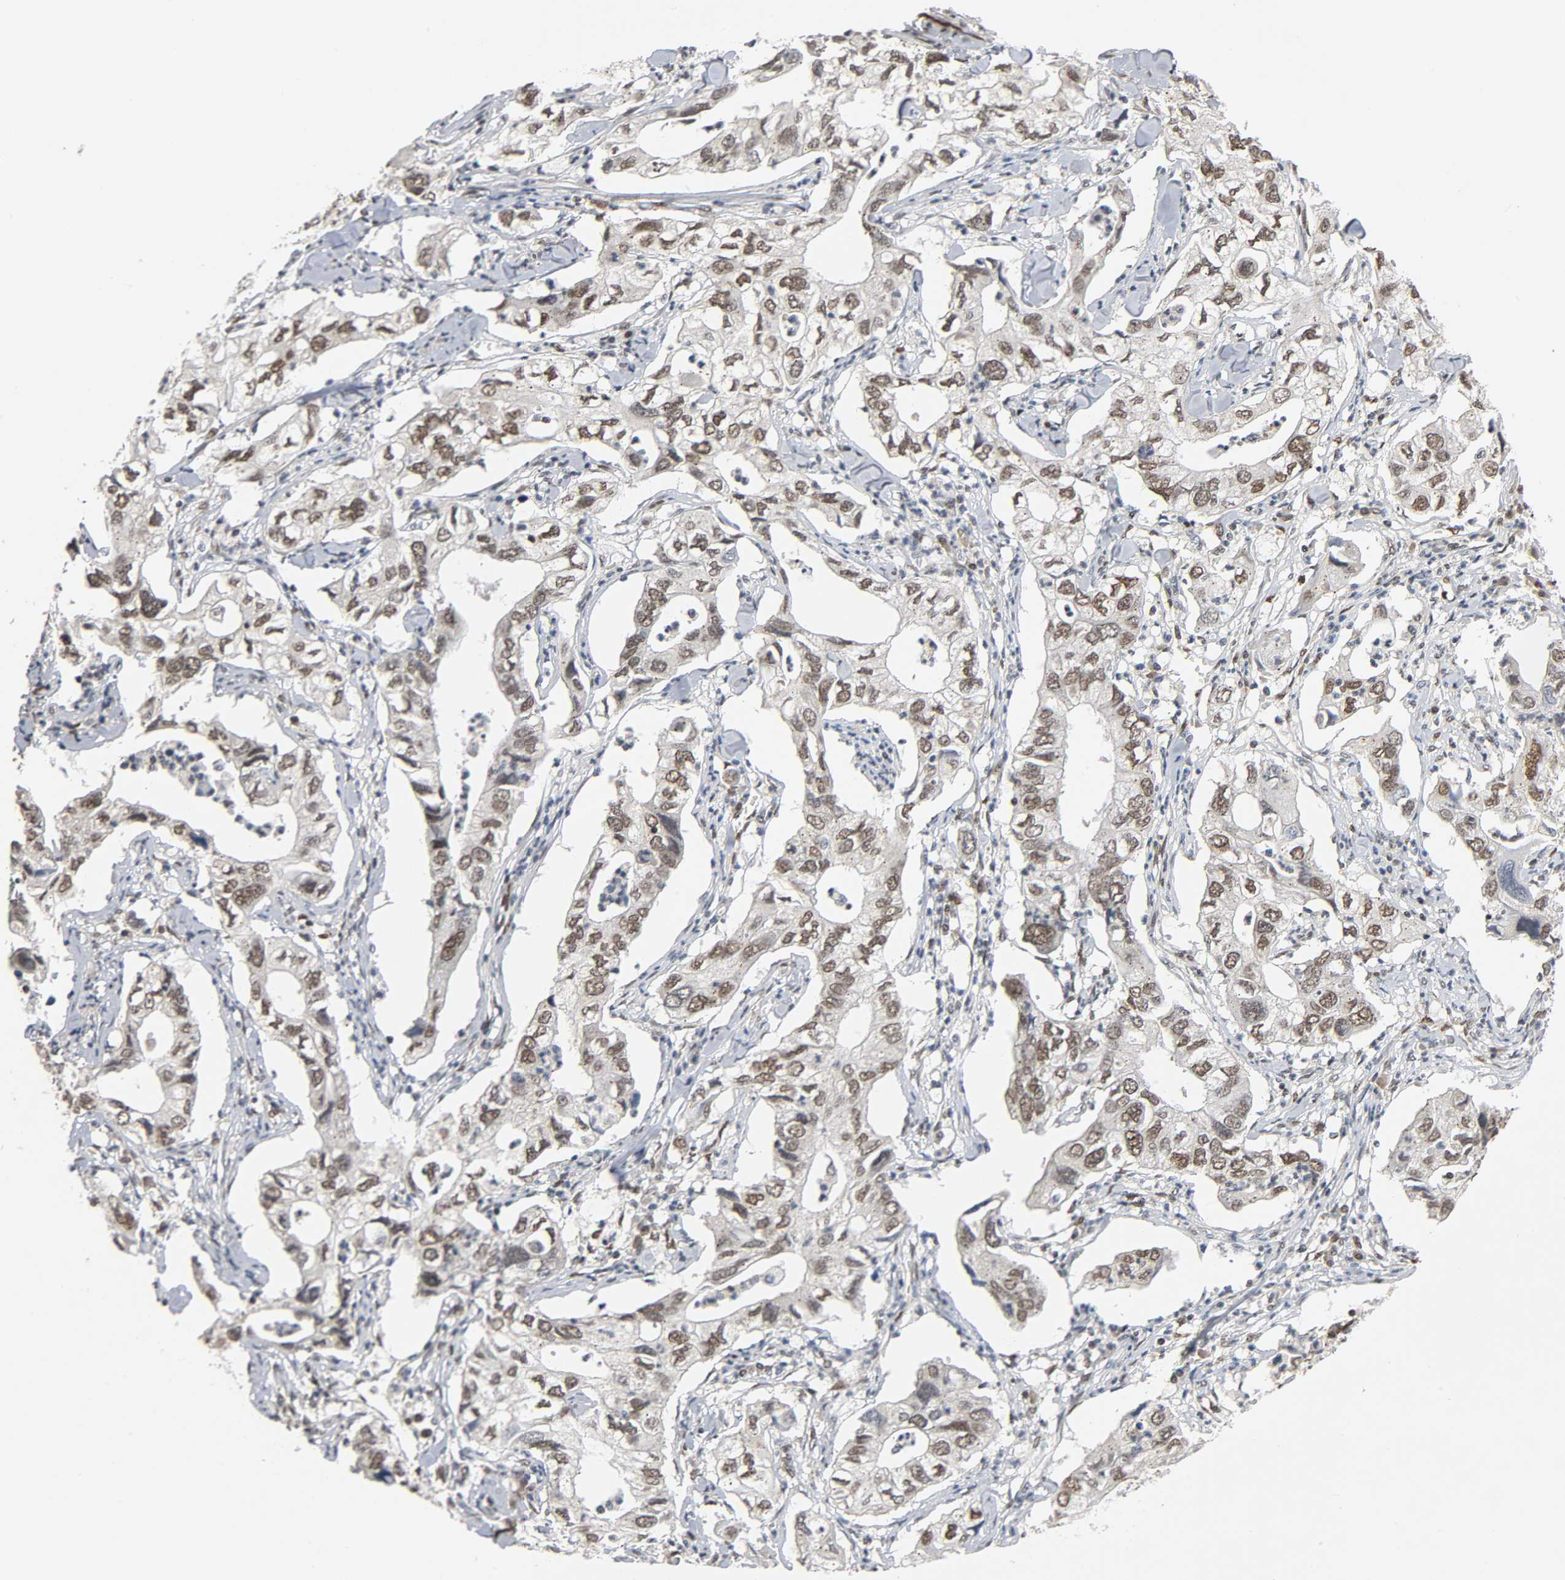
{"staining": {"intensity": "strong", "quantity": ">75%", "location": "nuclear"}, "tissue": "lung cancer", "cell_type": "Tumor cells", "image_type": "cancer", "snomed": [{"axis": "morphology", "description": "Adenocarcinoma, NOS"}, {"axis": "topography", "description": "Lung"}], "caption": "Immunohistochemistry image of lung cancer stained for a protein (brown), which reveals high levels of strong nuclear staining in about >75% of tumor cells.", "gene": "SMARCD1", "patient": {"sex": "male", "age": 48}}